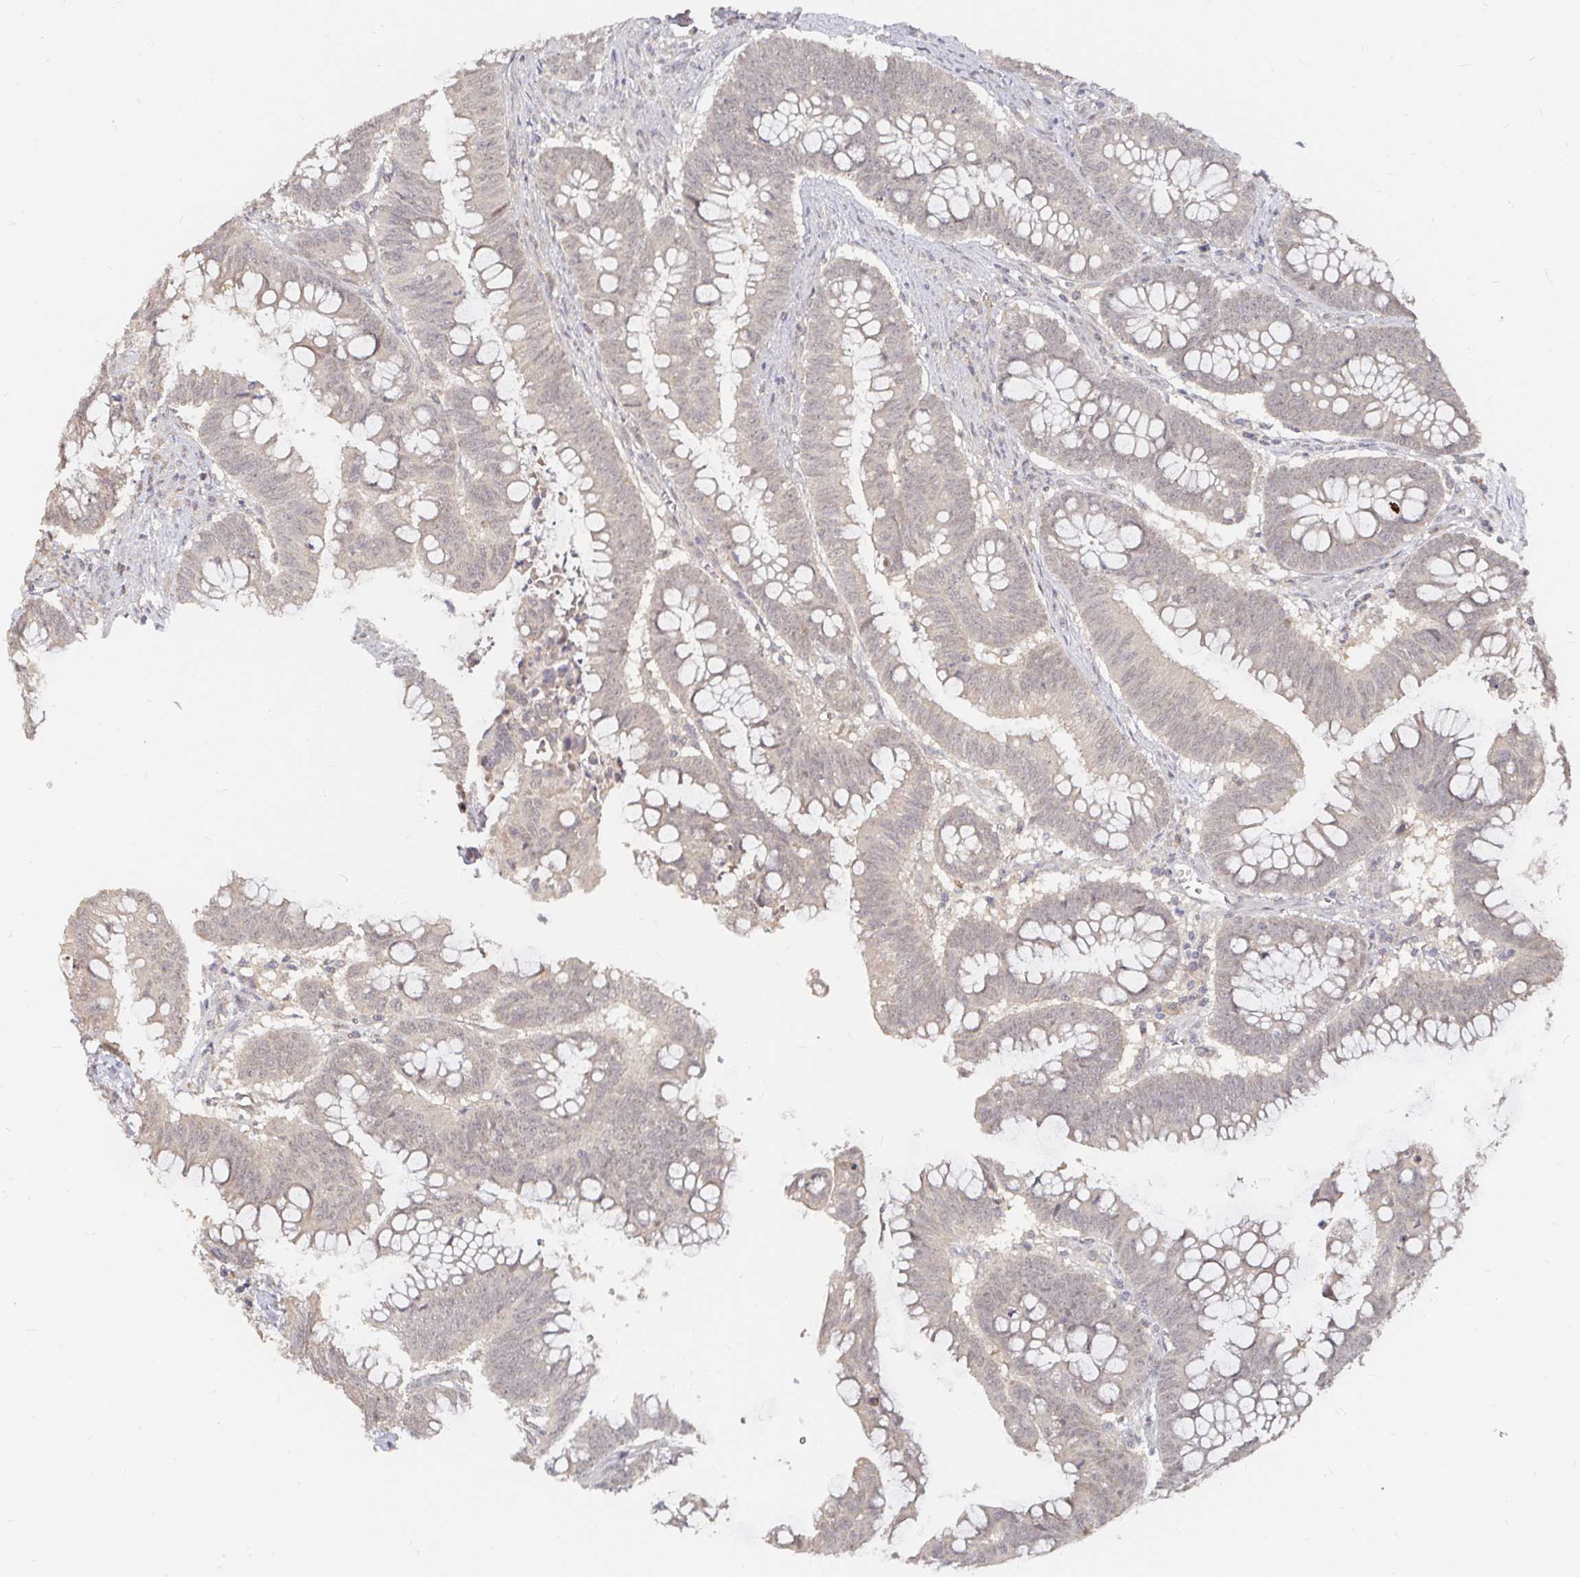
{"staining": {"intensity": "weak", "quantity": "25%-75%", "location": "cytoplasmic/membranous,nuclear"}, "tissue": "colorectal cancer", "cell_type": "Tumor cells", "image_type": "cancer", "snomed": [{"axis": "morphology", "description": "Adenocarcinoma, NOS"}, {"axis": "topography", "description": "Colon"}], "caption": "Immunohistochemistry (IHC) micrograph of human colorectal adenocarcinoma stained for a protein (brown), which reveals low levels of weak cytoplasmic/membranous and nuclear staining in about 25%-75% of tumor cells.", "gene": "LRP5", "patient": {"sex": "male", "age": 62}}